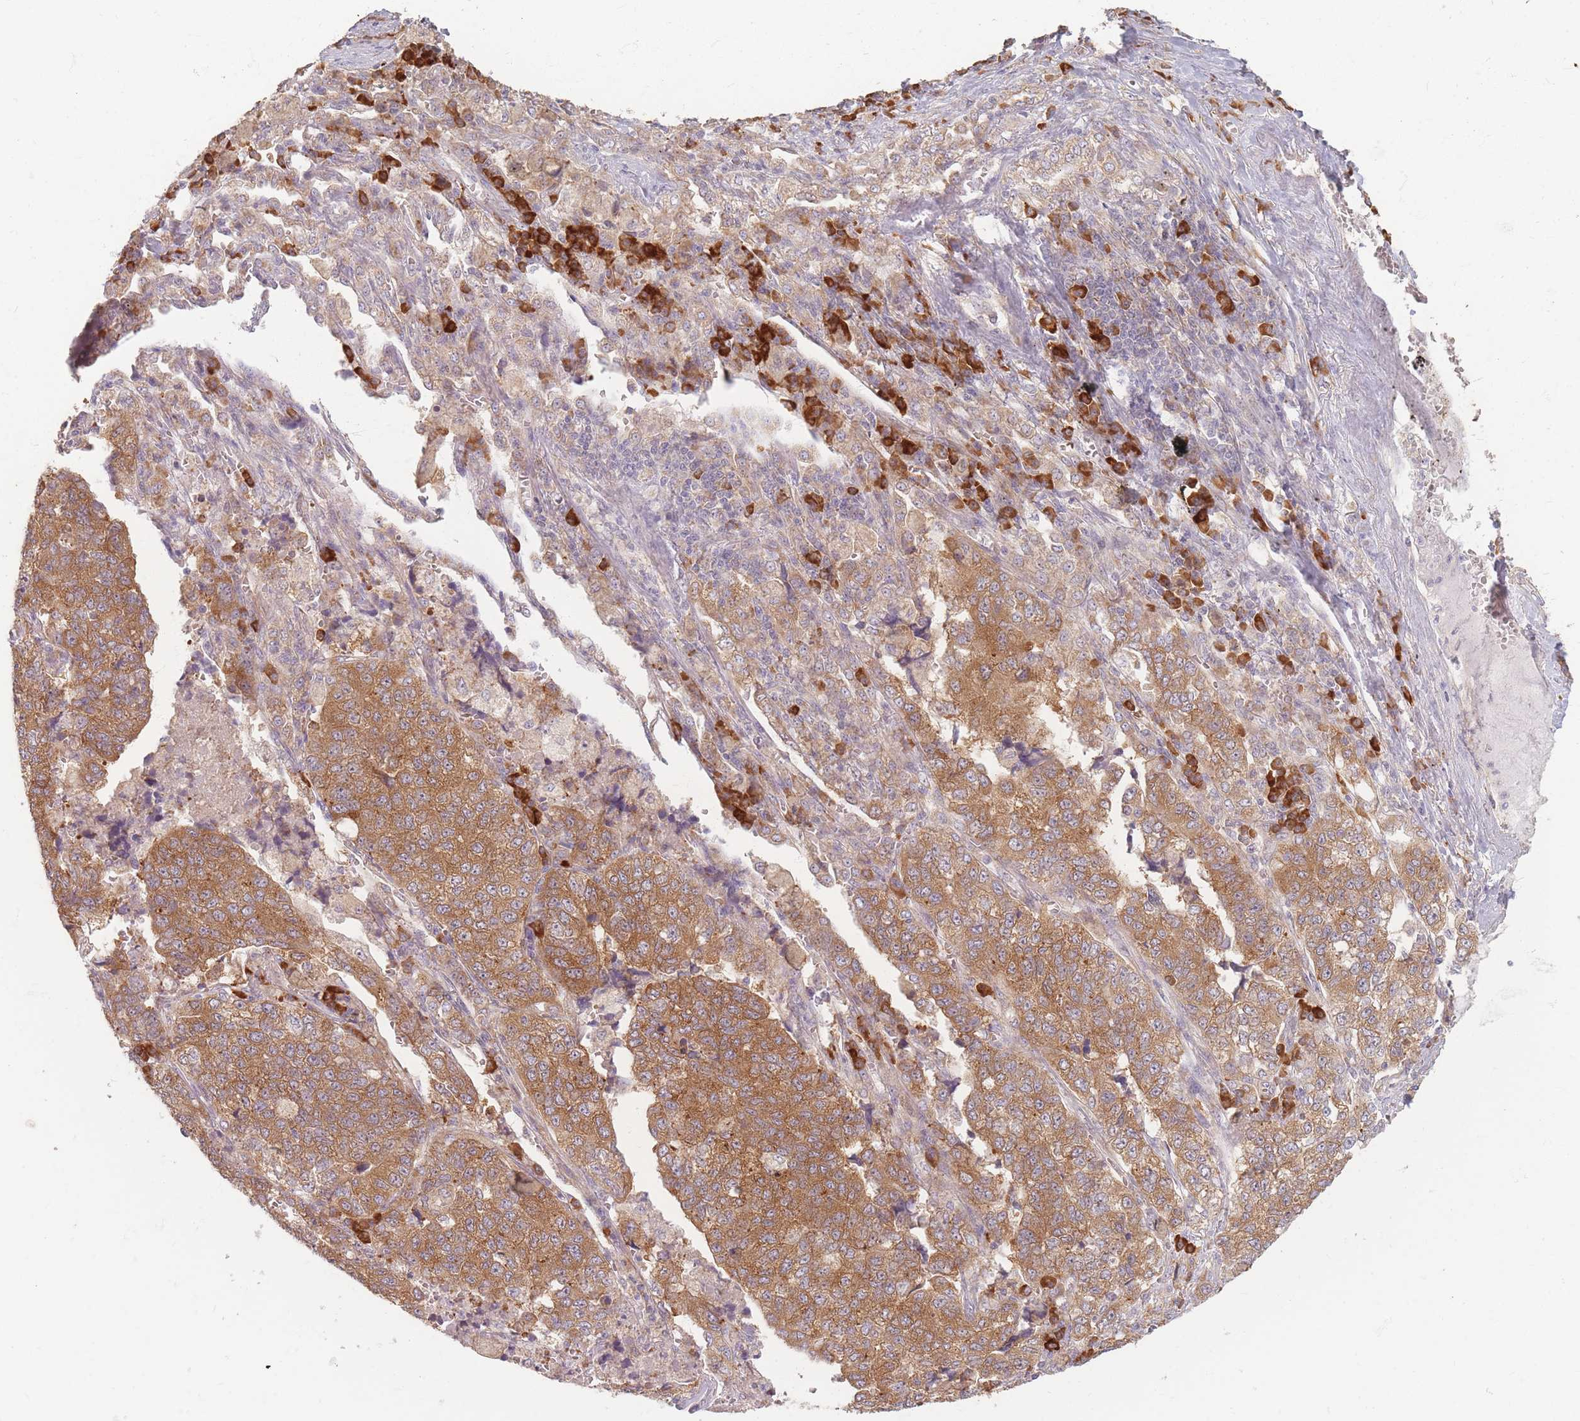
{"staining": {"intensity": "moderate", "quantity": ">75%", "location": "cytoplasmic/membranous"}, "tissue": "lung cancer", "cell_type": "Tumor cells", "image_type": "cancer", "snomed": [{"axis": "morphology", "description": "Adenocarcinoma, NOS"}, {"axis": "topography", "description": "Lung"}], "caption": "Moderate cytoplasmic/membranous protein staining is appreciated in approximately >75% of tumor cells in lung adenocarcinoma.", "gene": "SMIM14", "patient": {"sex": "male", "age": 49}}